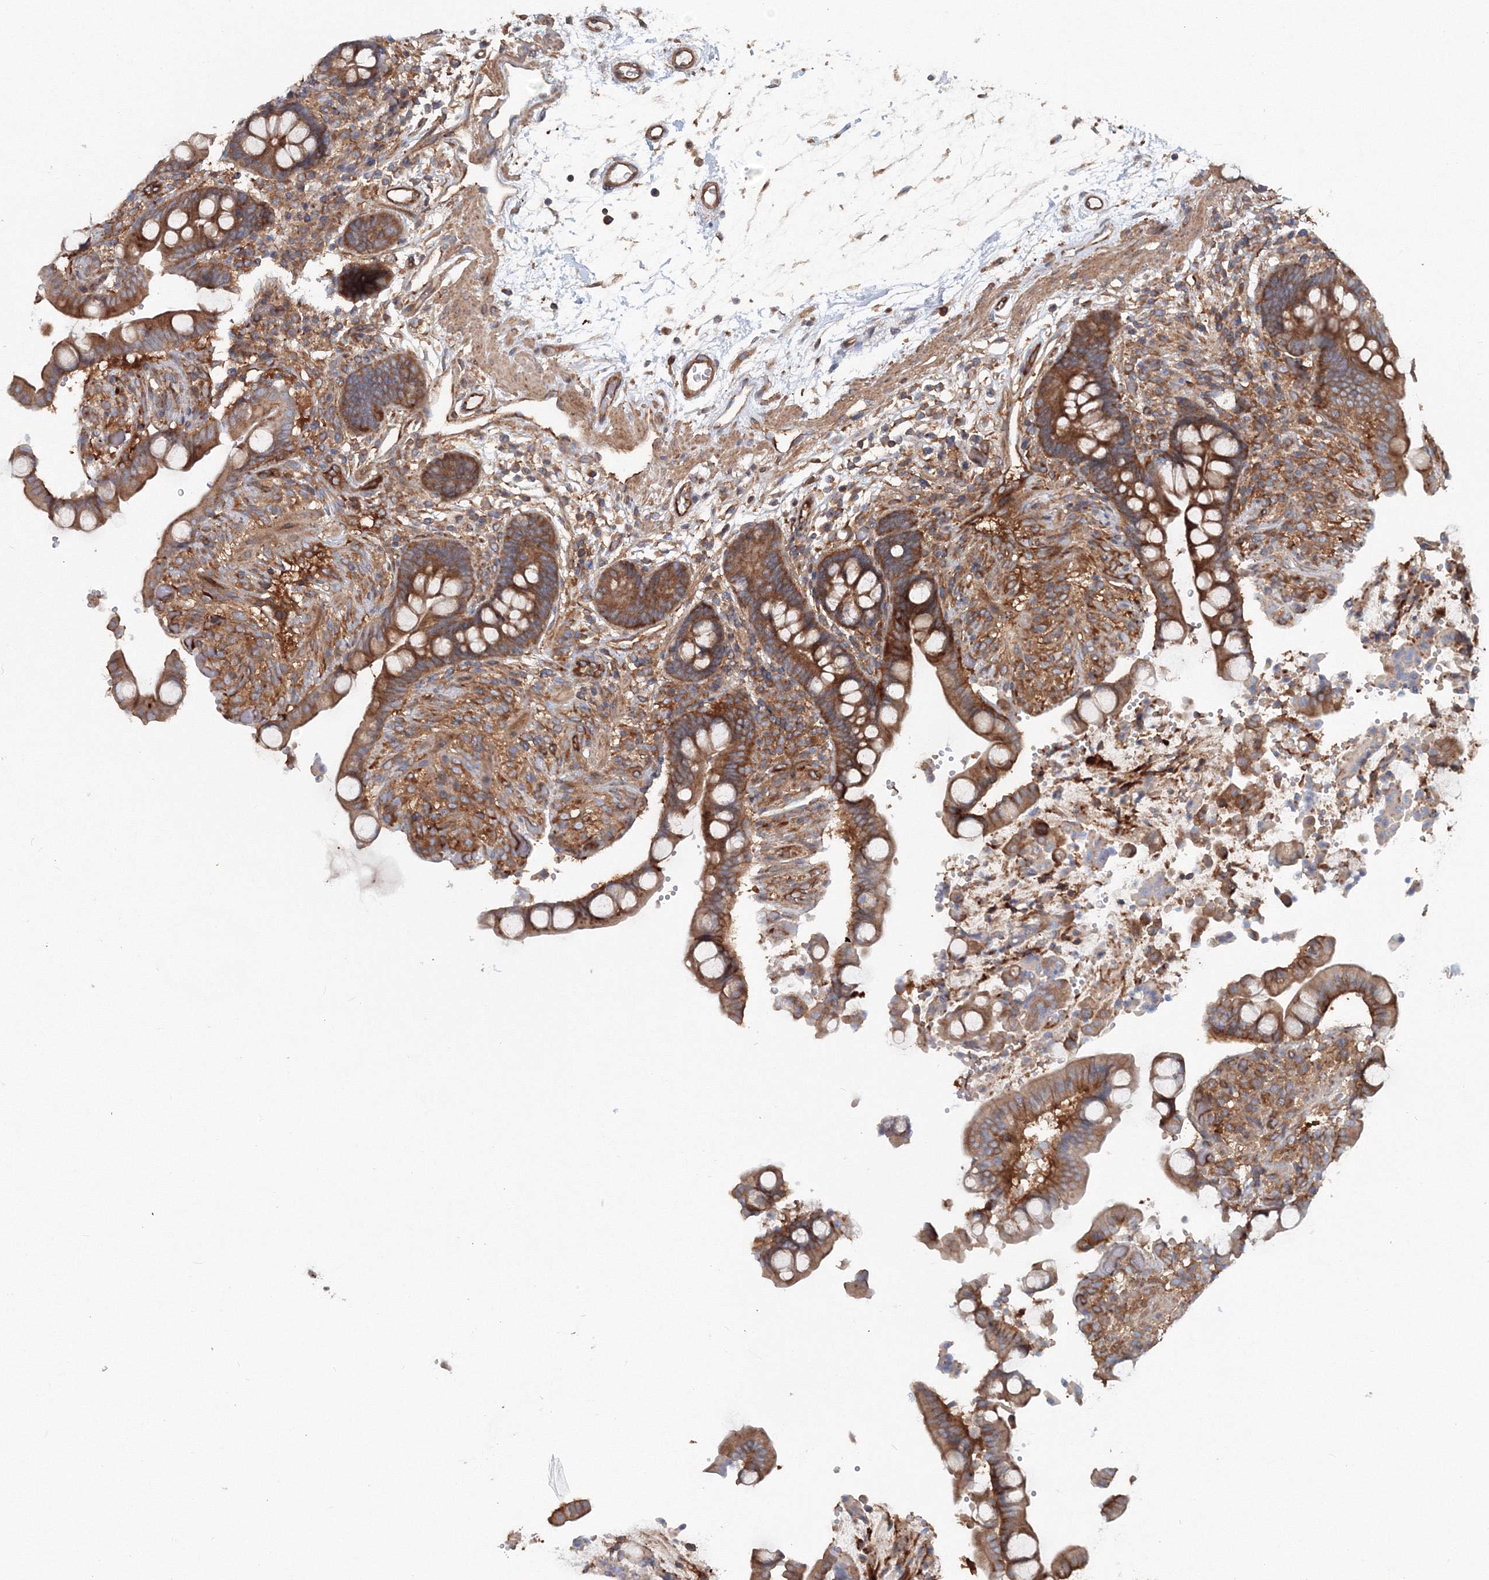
{"staining": {"intensity": "weak", "quantity": ">75%", "location": "cytoplasmic/membranous"}, "tissue": "colon", "cell_type": "Endothelial cells", "image_type": "normal", "snomed": [{"axis": "morphology", "description": "Normal tissue, NOS"}, {"axis": "topography", "description": "Colon"}], "caption": "Immunohistochemical staining of unremarkable colon demonstrates weak cytoplasmic/membranous protein expression in about >75% of endothelial cells.", "gene": "EXOC1", "patient": {"sex": "male", "age": 73}}